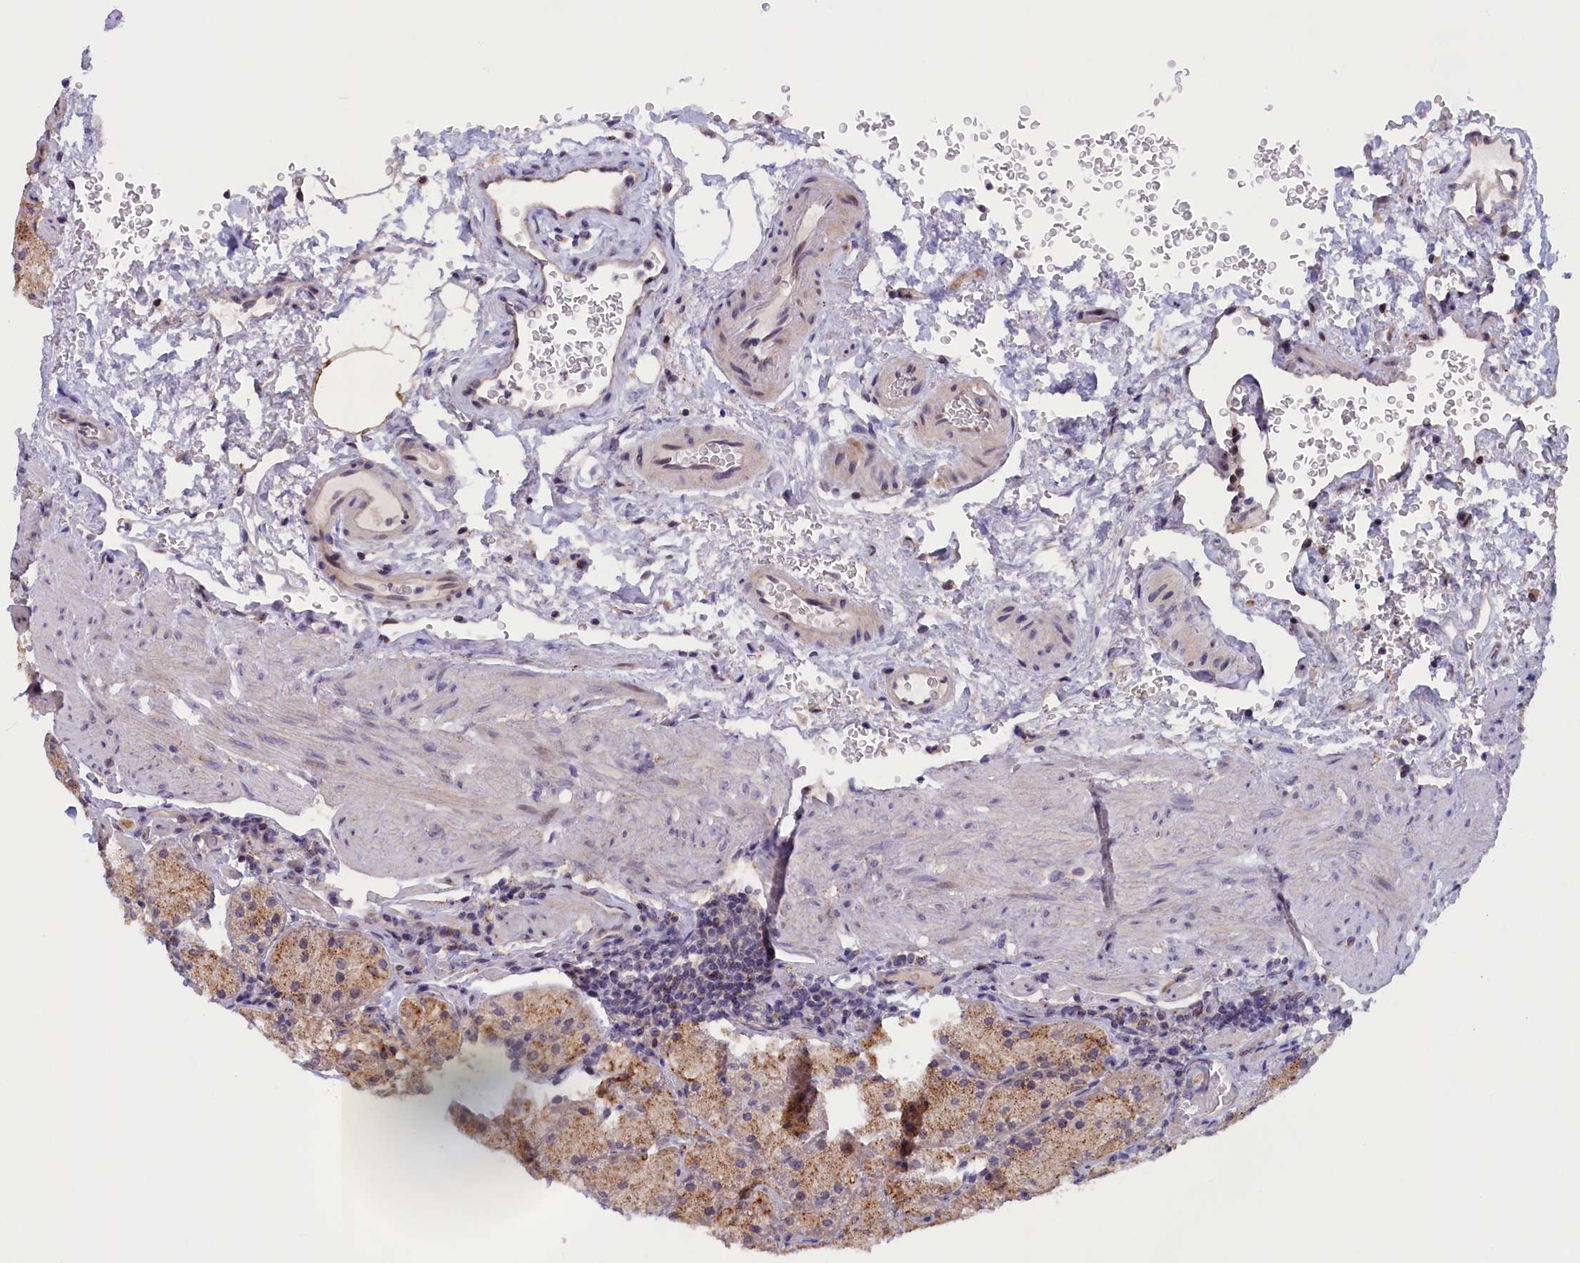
{"staining": {"intensity": "moderate", "quantity": ">75%", "location": "cytoplasmic/membranous"}, "tissue": "stomach", "cell_type": "Glandular cells", "image_type": "normal", "snomed": [{"axis": "morphology", "description": "Normal tissue, NOS"}, {"axis": "topography", "description": "Stomach, upper"}, {"axis": "topography", "description": "Stomach, lower"}], "caption": "A micrograph of stomach stained for a protein shows moderate cytoplasmic/membranous brown staining in glandular cells.", "gene": "HYKK", "patient": {"sex": "male", "age": 80}}